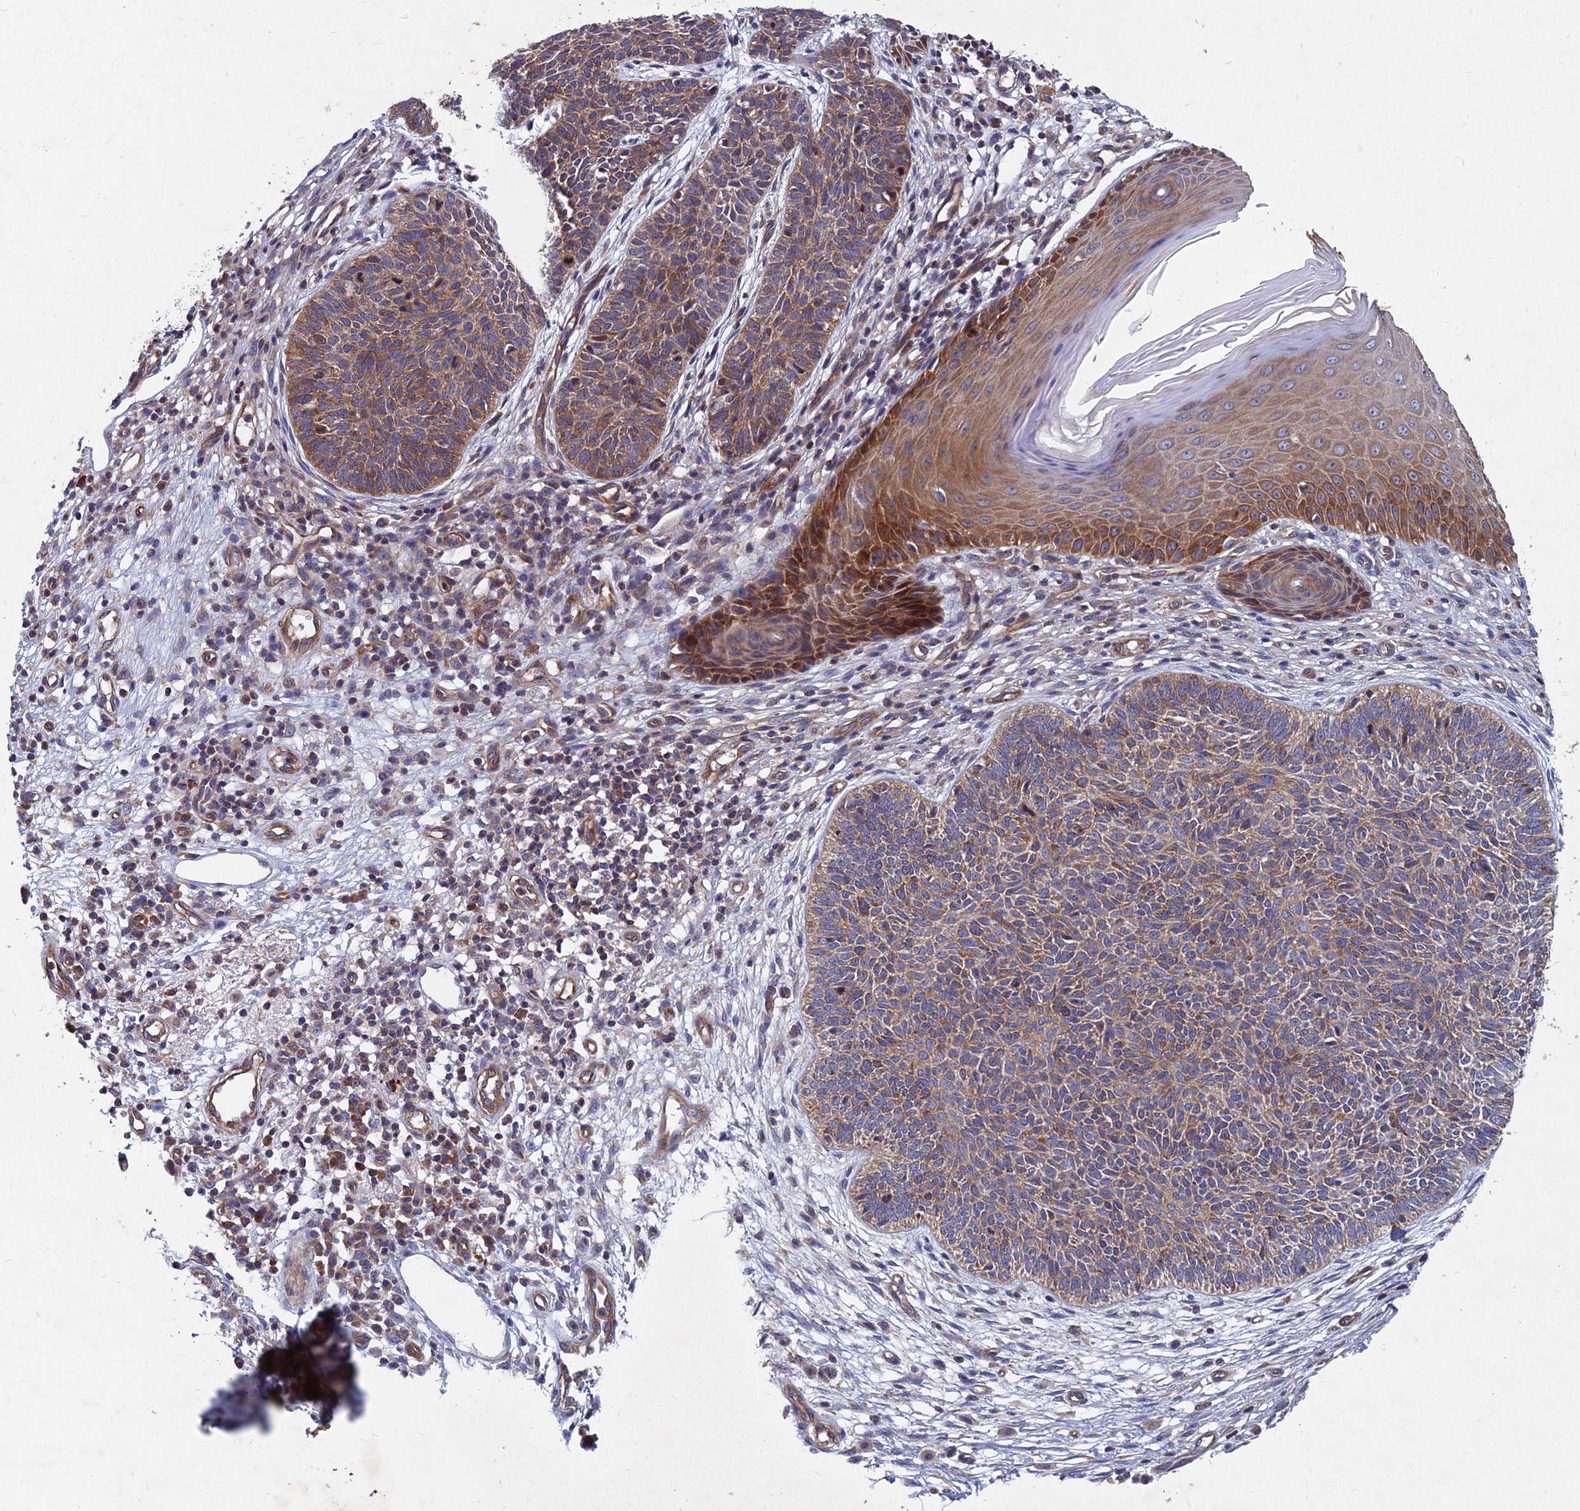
{"staining": {"intensity": "moderate", "quantity": ">75%", "location": "cytoplasmic/membranous"}, "tissue": "skin cancer", "cell_type": "Tumor cells", "image_type": "cancer", "snomed": [{"axis": "morphology", "description": "Basal cell carcinoma"}, {"axis": "topography", "description": "Skin"}], "caption": "DAB (3,3'-diaminobenzidine) immunohistochemical staining of basal cell carcinoma (skin) shows moderate cytoplasmic/membranous protein staining in approximately >75% of tumor cells. (Brightfield microscopy of DAB IHC at high magnification).", "gene": "NCAPG", "patient": {"sex": "female", "age": 66}}